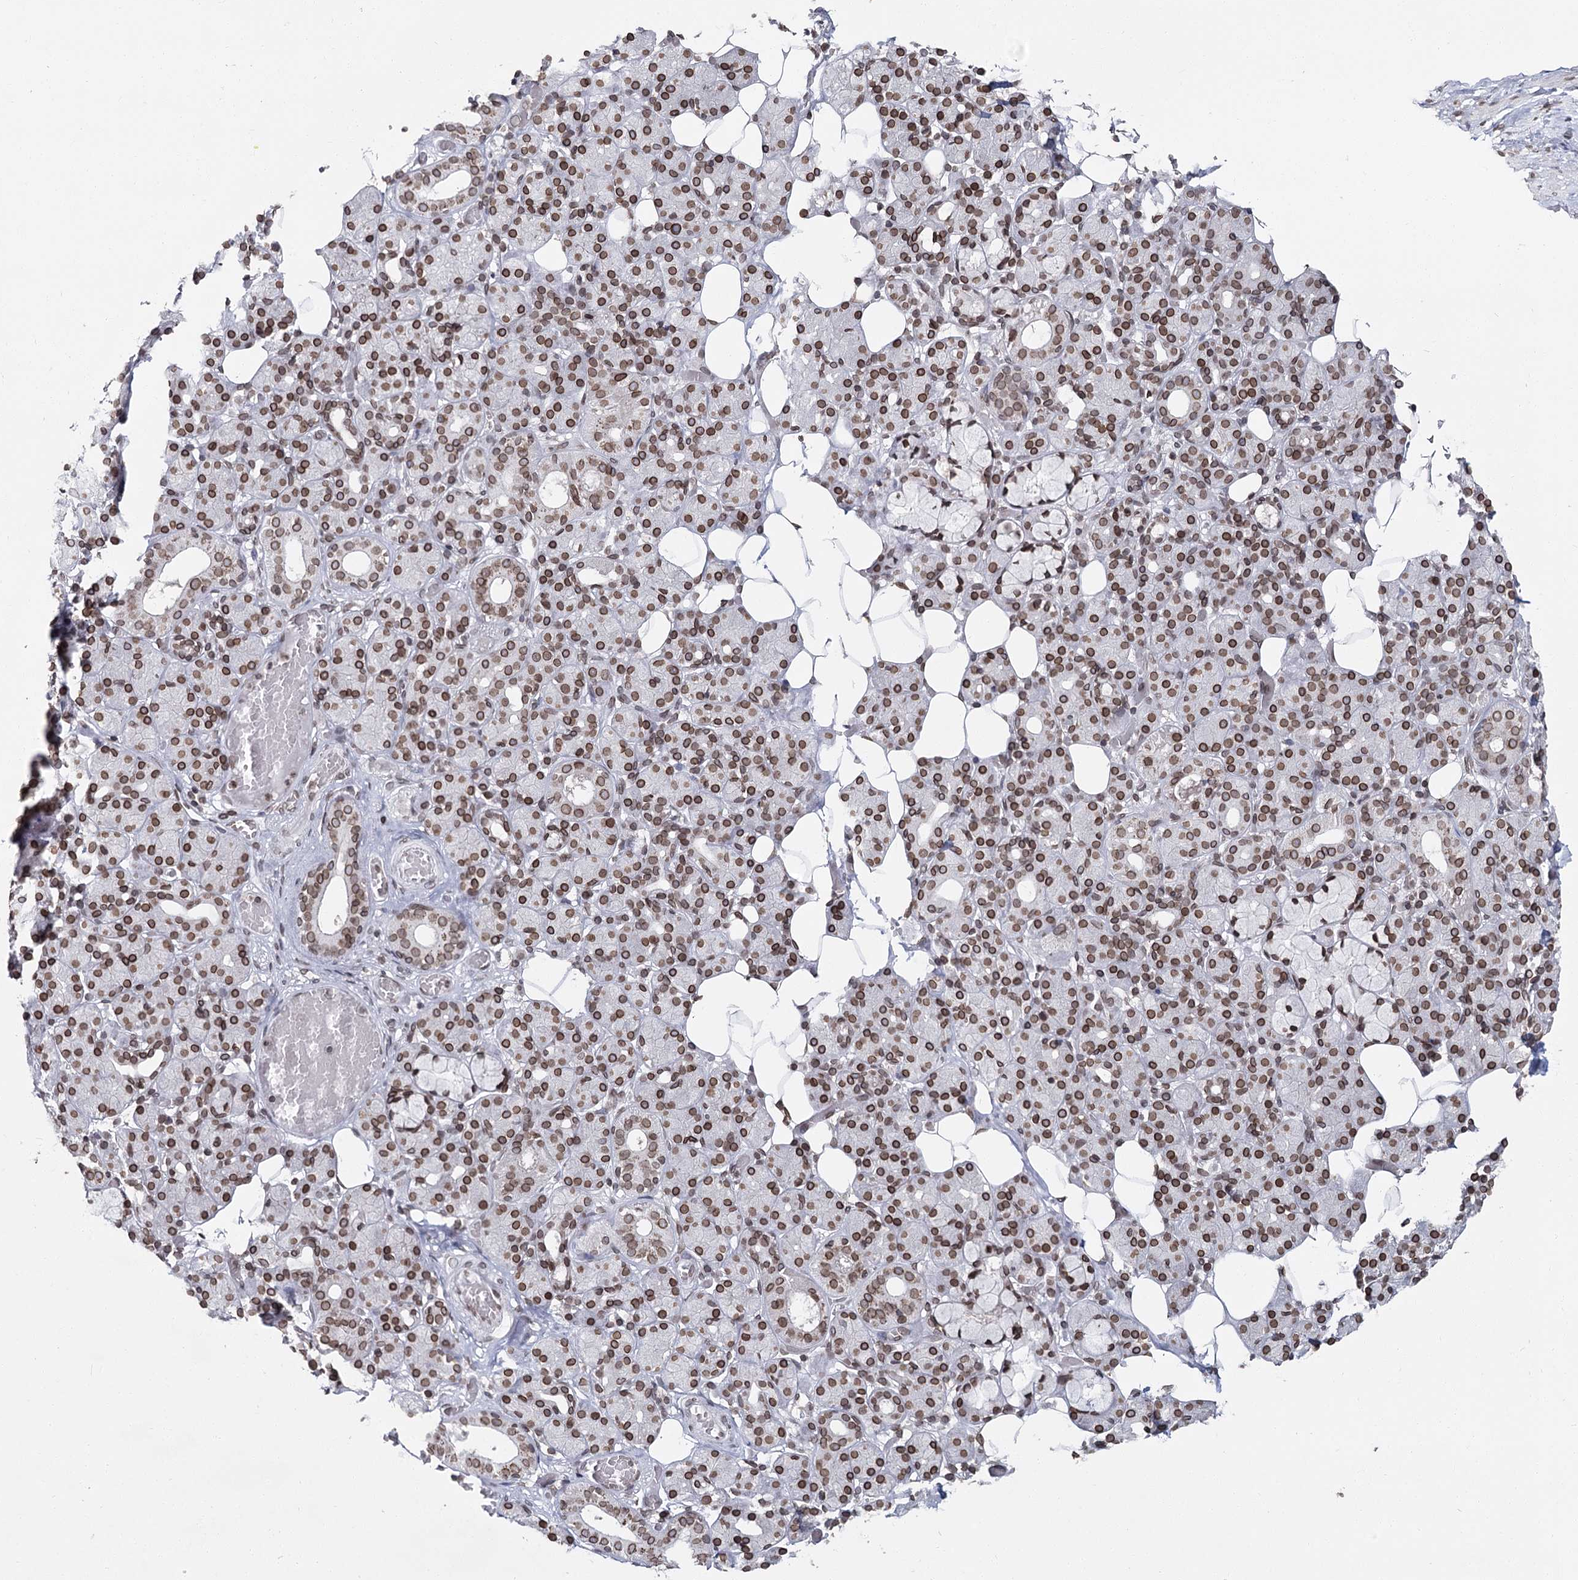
{"staining": {"intensity": "moderate", "quantity": ">75%", "location": "cytoplasmic/membranous,nuclear"}, "tissue": "salivary gland", "cell_type": "Glandular cells", "image_type": "normal", "snomed": [{"axis": "morphology", "description": "Normal tissue, NOS"}, {"axis": "topography", "description": "Salivary gland"}], "caption": "Immunohistochemistry (DAB) staining of unremarkable human salivary gland displays moderate cytoplasmic/membranous,nuclear protein staining in approximately >75% of glandular cells.", "gene": "KIAA0930", "patient": {"sex": "male", "age": 63}}